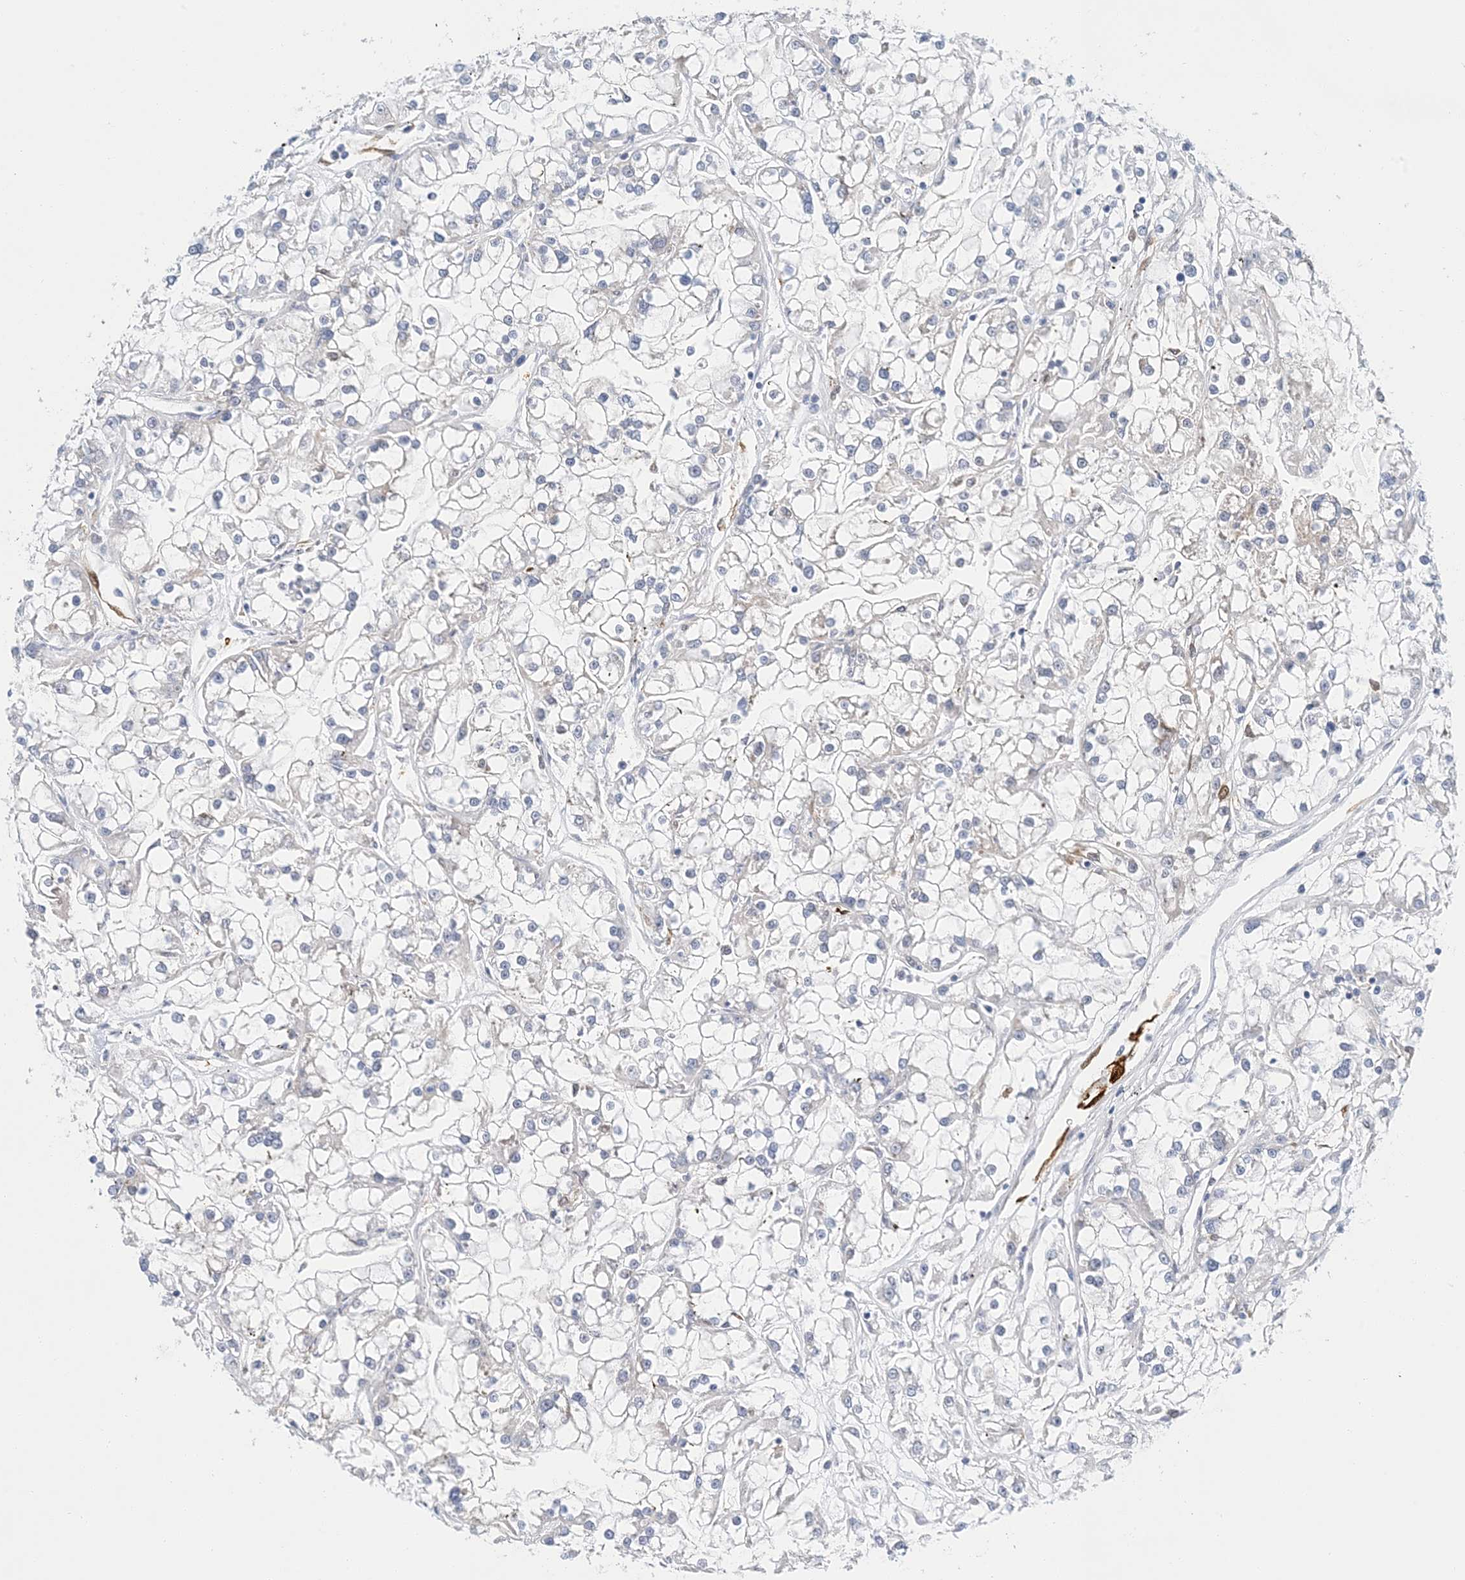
{"staining": {"intensity": "negative", "quantity": "none", "location": "none"}, "tissue": "renal cancer", "cell_type": "Tumor cells", "image_type": "cancer", "snomed": [{"axis": "morphology", "description": "Adenocarcinoma, NOS"}, {"axis": "topography", "description": "Kidney"}], "caption": "This is an immunohistochemistry histopathology image of human renal adenocarcinoma. There is no staining in tumor cells.", "gene": "PCDHA2", "patient": {"sex": "female", "age": 52}}